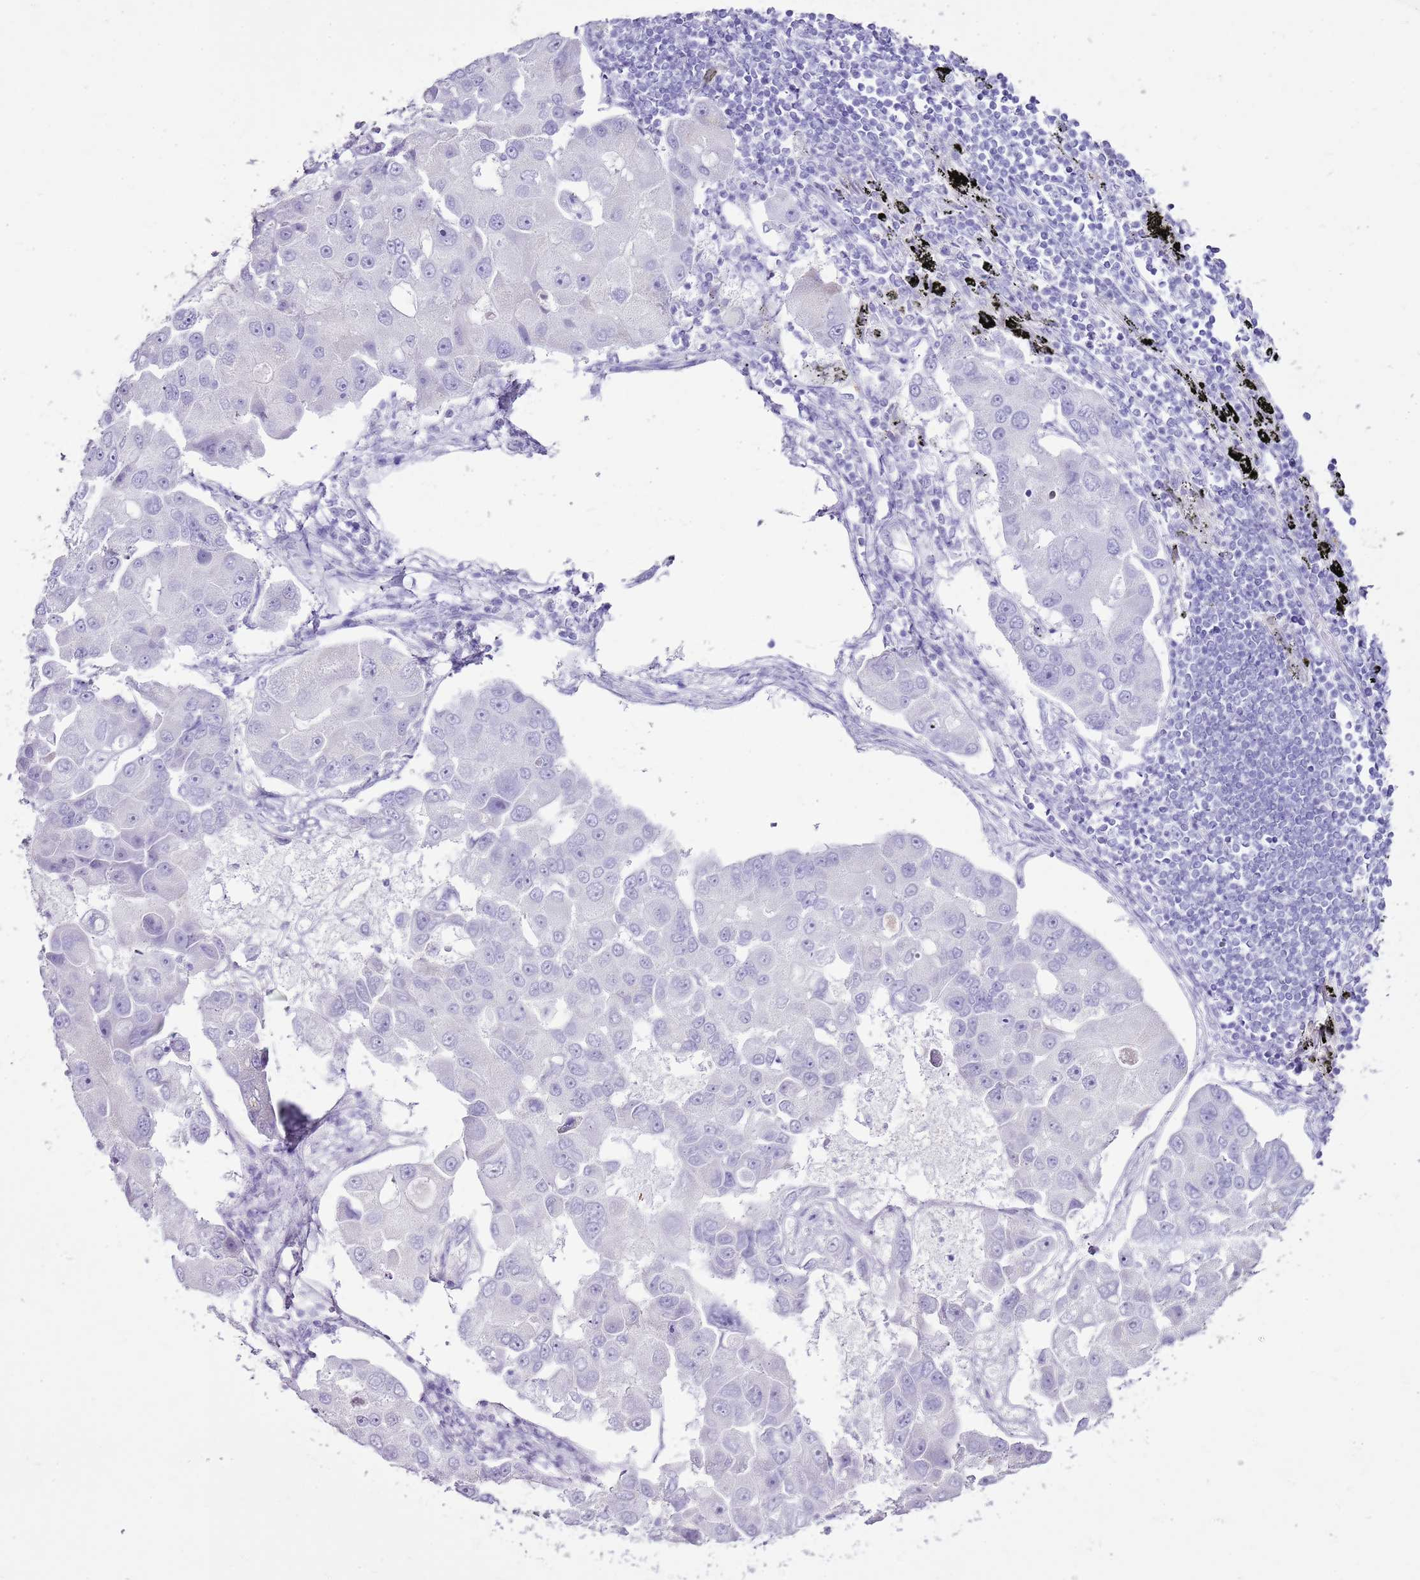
{"staining": {"intensity": "negative", "quantity": "none", "location": "none"}, "tissue": "lung cancer", "cell_type": "Tumor cells", "image_type": "cancer", "snomed": [{"axis": "morphology", "description": "Adenocarcinoma, NOS"}, {"axis": "topography", "description": "Lung"}], "caption": "The photomicrograph demonstrates no staining of tumor cells in lung cancer (adenocarcinoma).", "gene": "CNFN", "patient": {"sex": "female", "age": 54}}